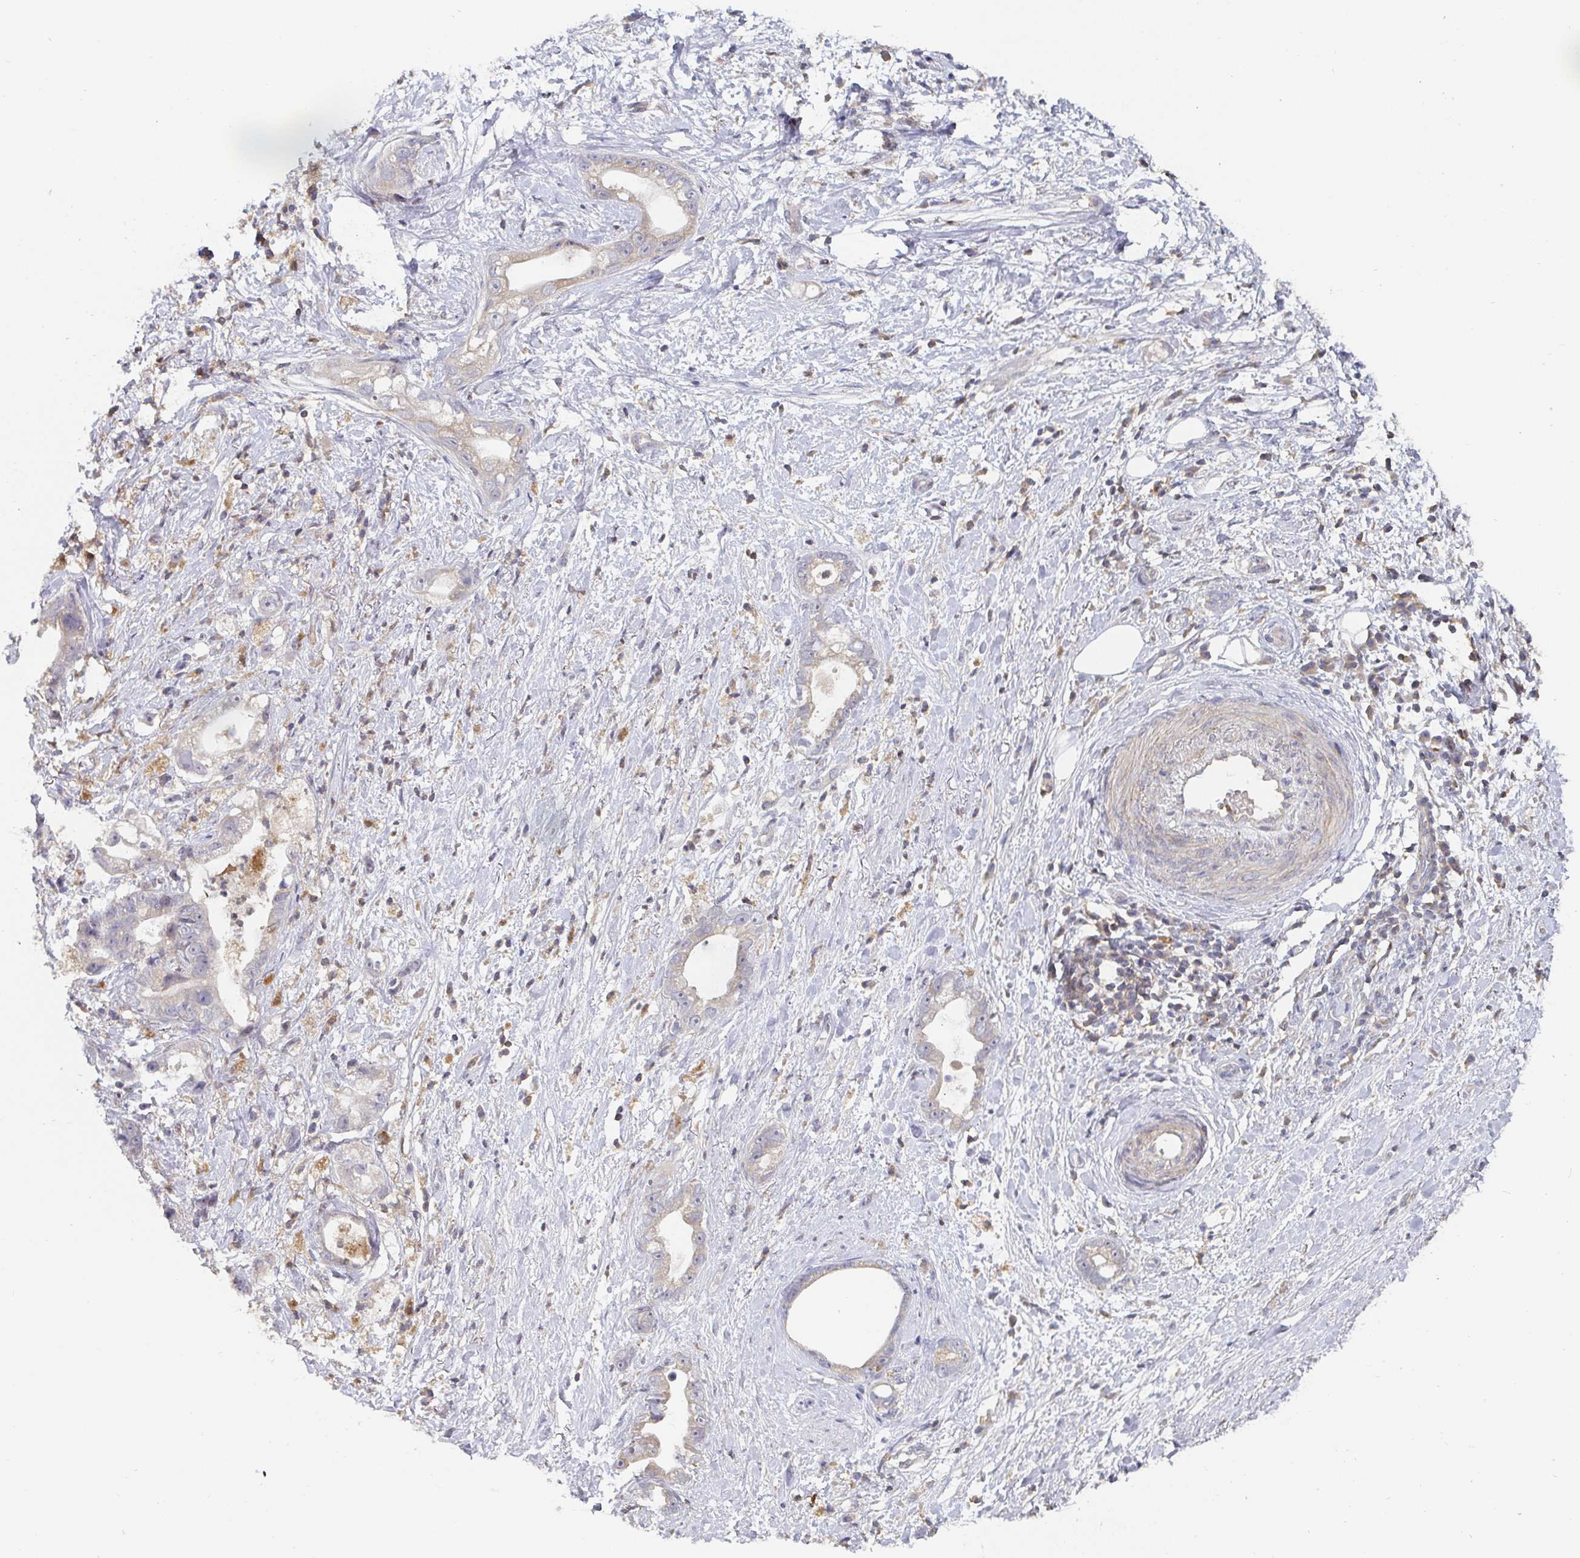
{"staining": {"intensity": "negative", "quantity": "none", "location": "none"}, "tissue": "stomach cancer", "cell_type": "Tumor cells", "image_type": "cancer", "snomed": [{"axis": "morphology", "description": "Adenocarcinoma, NOS"}, {"axis": "topography", "description": "Stomach"}], "caption": "Protein analysis of stomach cancer shows no significant staining in tumor cells.", "gene": "CDH18", "patient": {"sex": "male", "age": 55}}